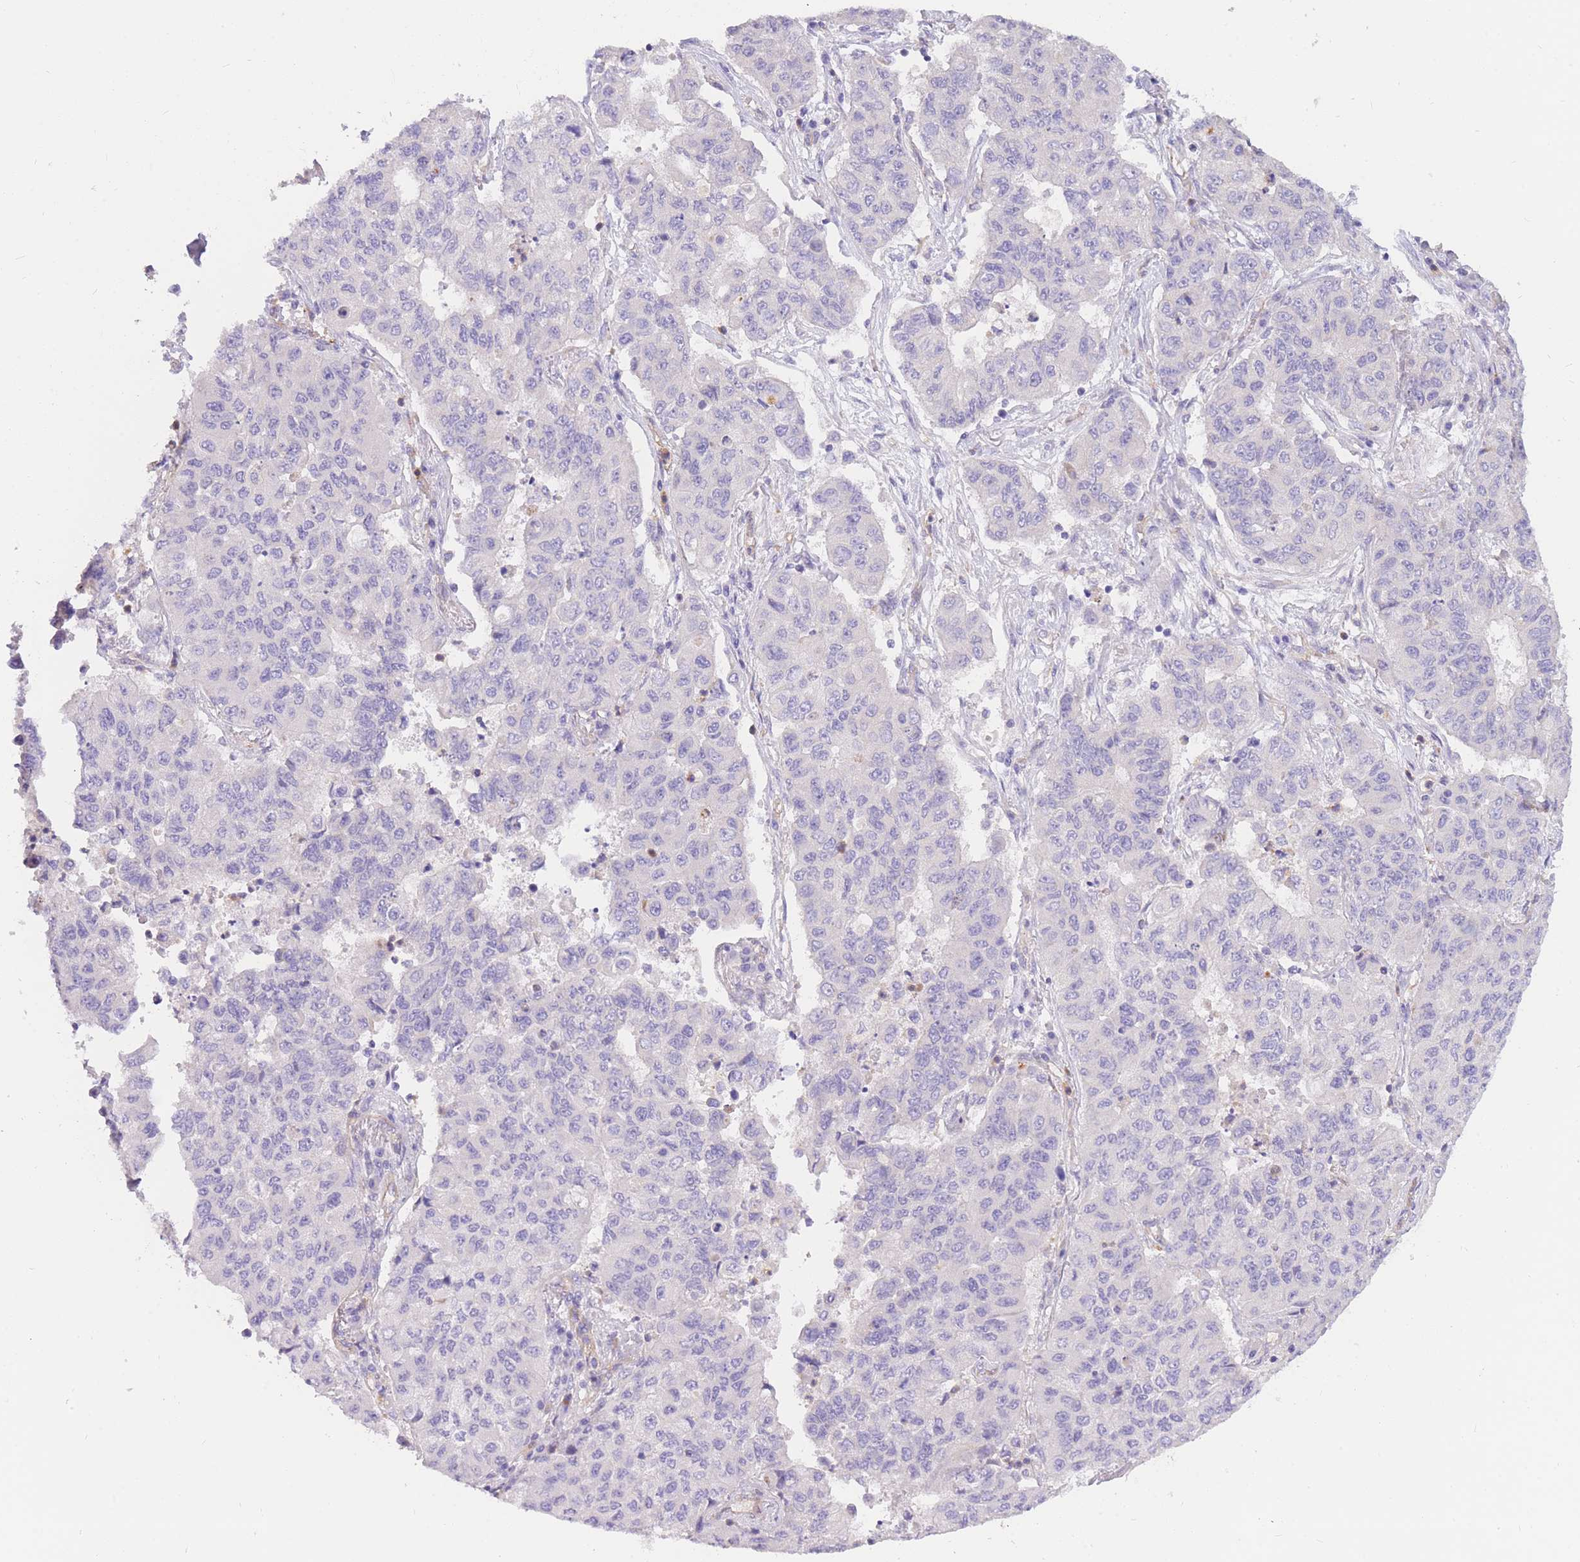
{"staining": {"intensity": "weak", "quantity": "<25%", "location": "cytoplasmic/membranous"}, "tissue": "lung cancer", "cell_type": "Tumor cells", "image_type": "cancer", "snomed": [{"axis": "morphology", "description": "Squamous cell carcinoma, NOS"}, {"axis": "topography", "description": "Lung"}], "caption": "Protein analysis of lung squamous cell carcinoma reveals no significant staining in tumor cells.", "gene": "SULT1A1", "patient": {"sex": "male", "age": 74}}